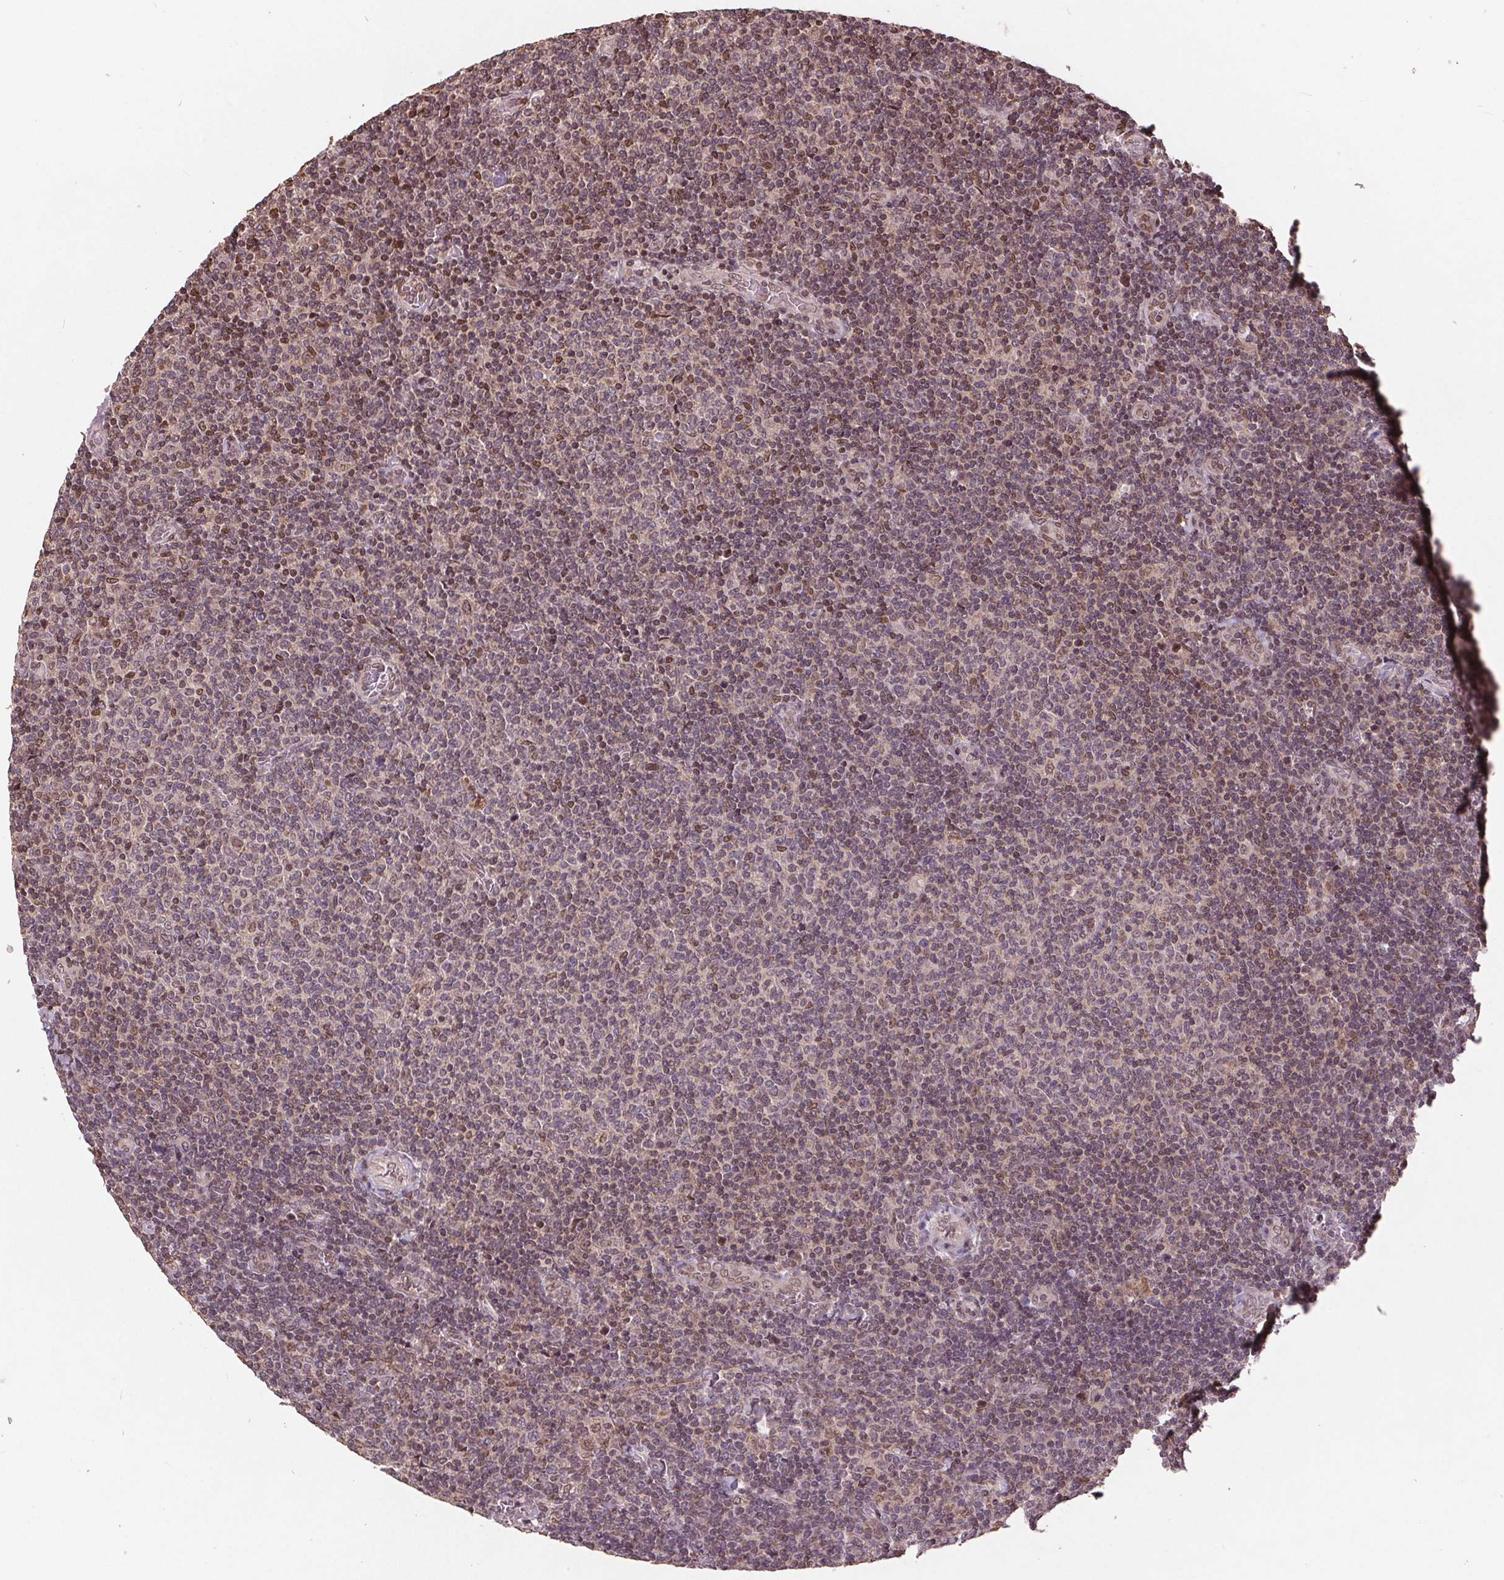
{"staining": {"intensity": "moderate", "quantity": "25%-75%", "location": "nuclear"}, "tissue": "lymphoma", "cell_type": "Tumor cells", "image_type": "cancer", "snomed": [{"axis": "morphology", "description": "Malignant lymphoma, non-Hodgkin's type, Low grade"}, {"axis": "topography", "description": "Lymph node"}], "caption": "Protein staining of lymphoma tissue reveals moderate nuclear expression in about 25%-75% of tumor cells.", "gene": "HIF1AN", "patient": {"sex": "male", "age": 52}}